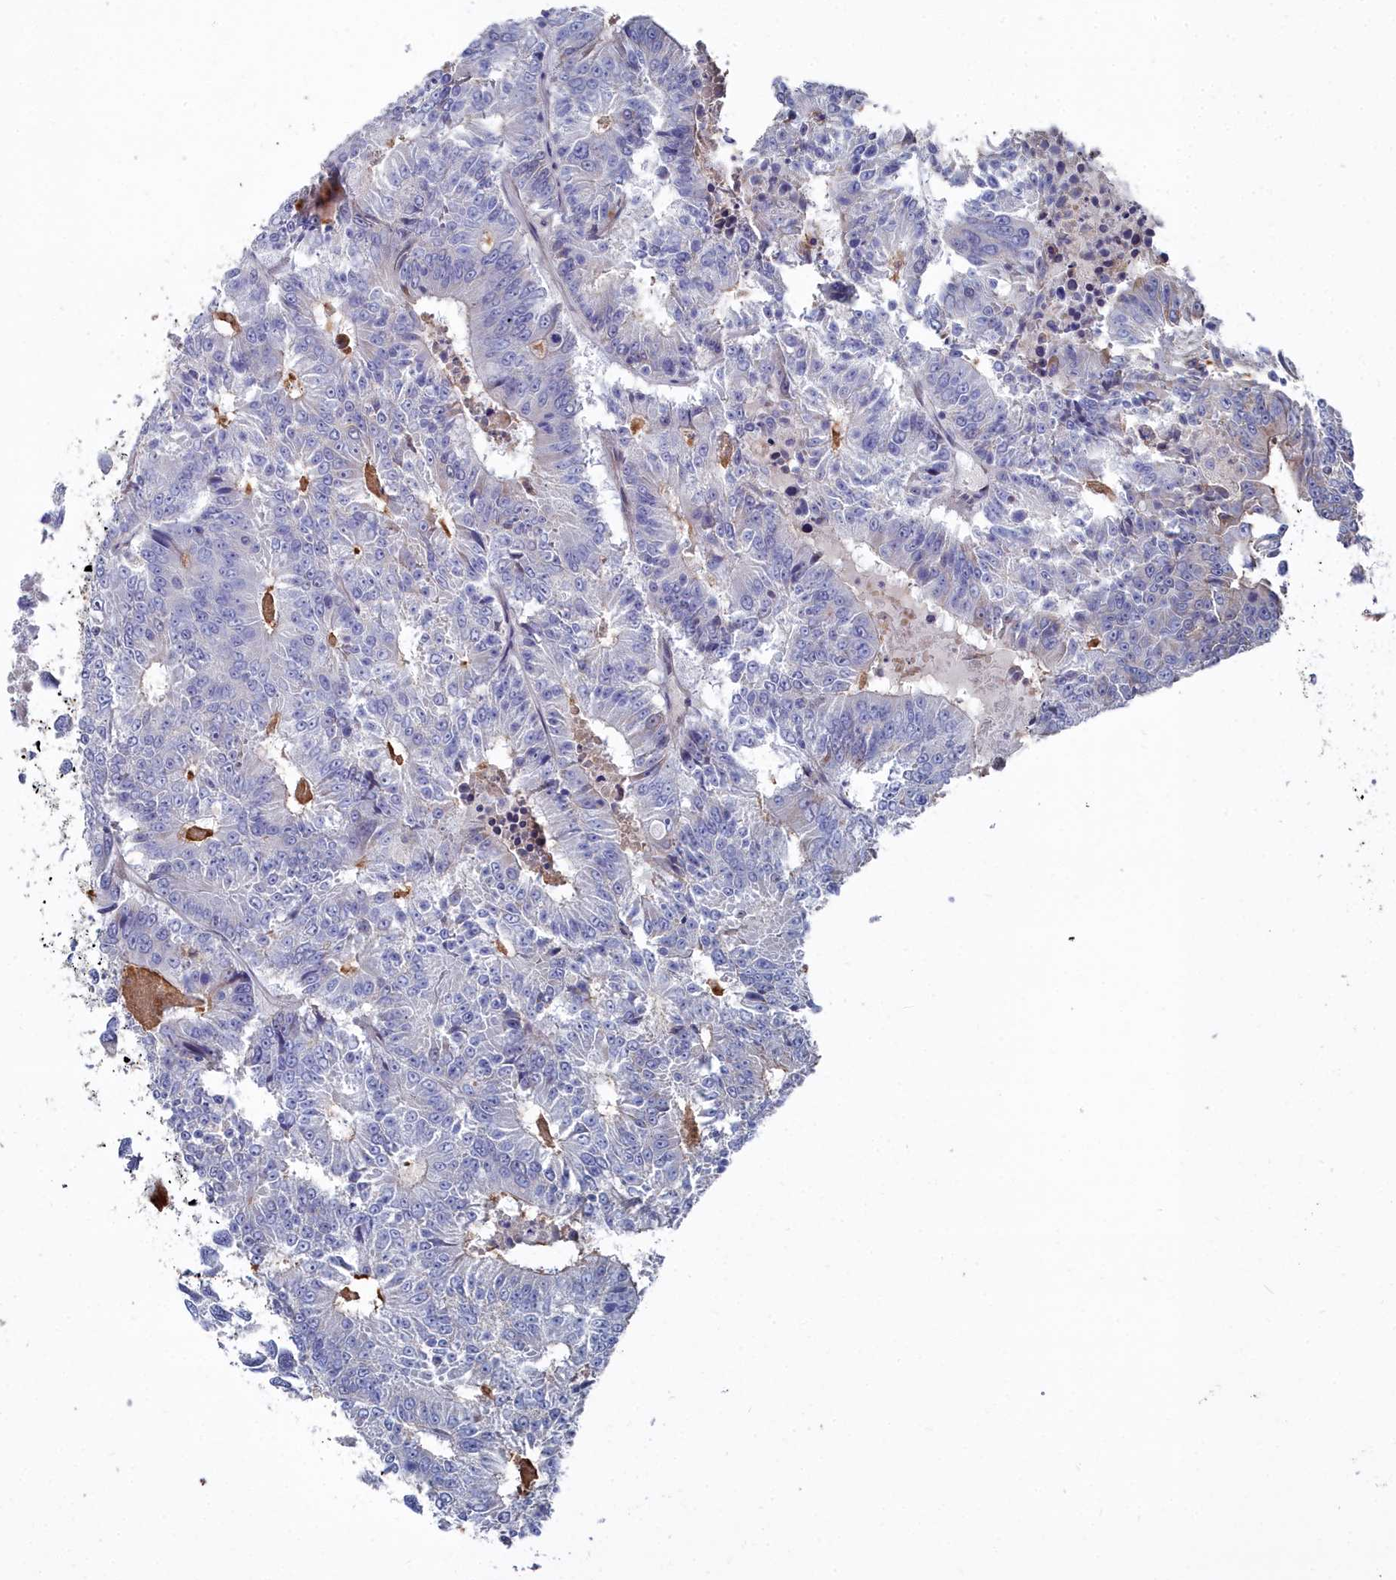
{"staining": {"intensity": "negative", "quantity": "none", "location": "none"}, "tissue": "colorectal cancer", "cell_type": "Tumor cells", "image_type": "cancer", "snomed": [{"axis": "morphology", "description": "Adenocarcinoma, NOS"}, {"axis": "topography", "description": "Colon"}], "caption": "There is no significant expression in tumor cells of colorectal adenocarcinoma. (DAB immunohistochemistry with hematoxylin counter stain).", "gene": "SHISAL2A", "patient": {"sex": "male", "age": 83}}